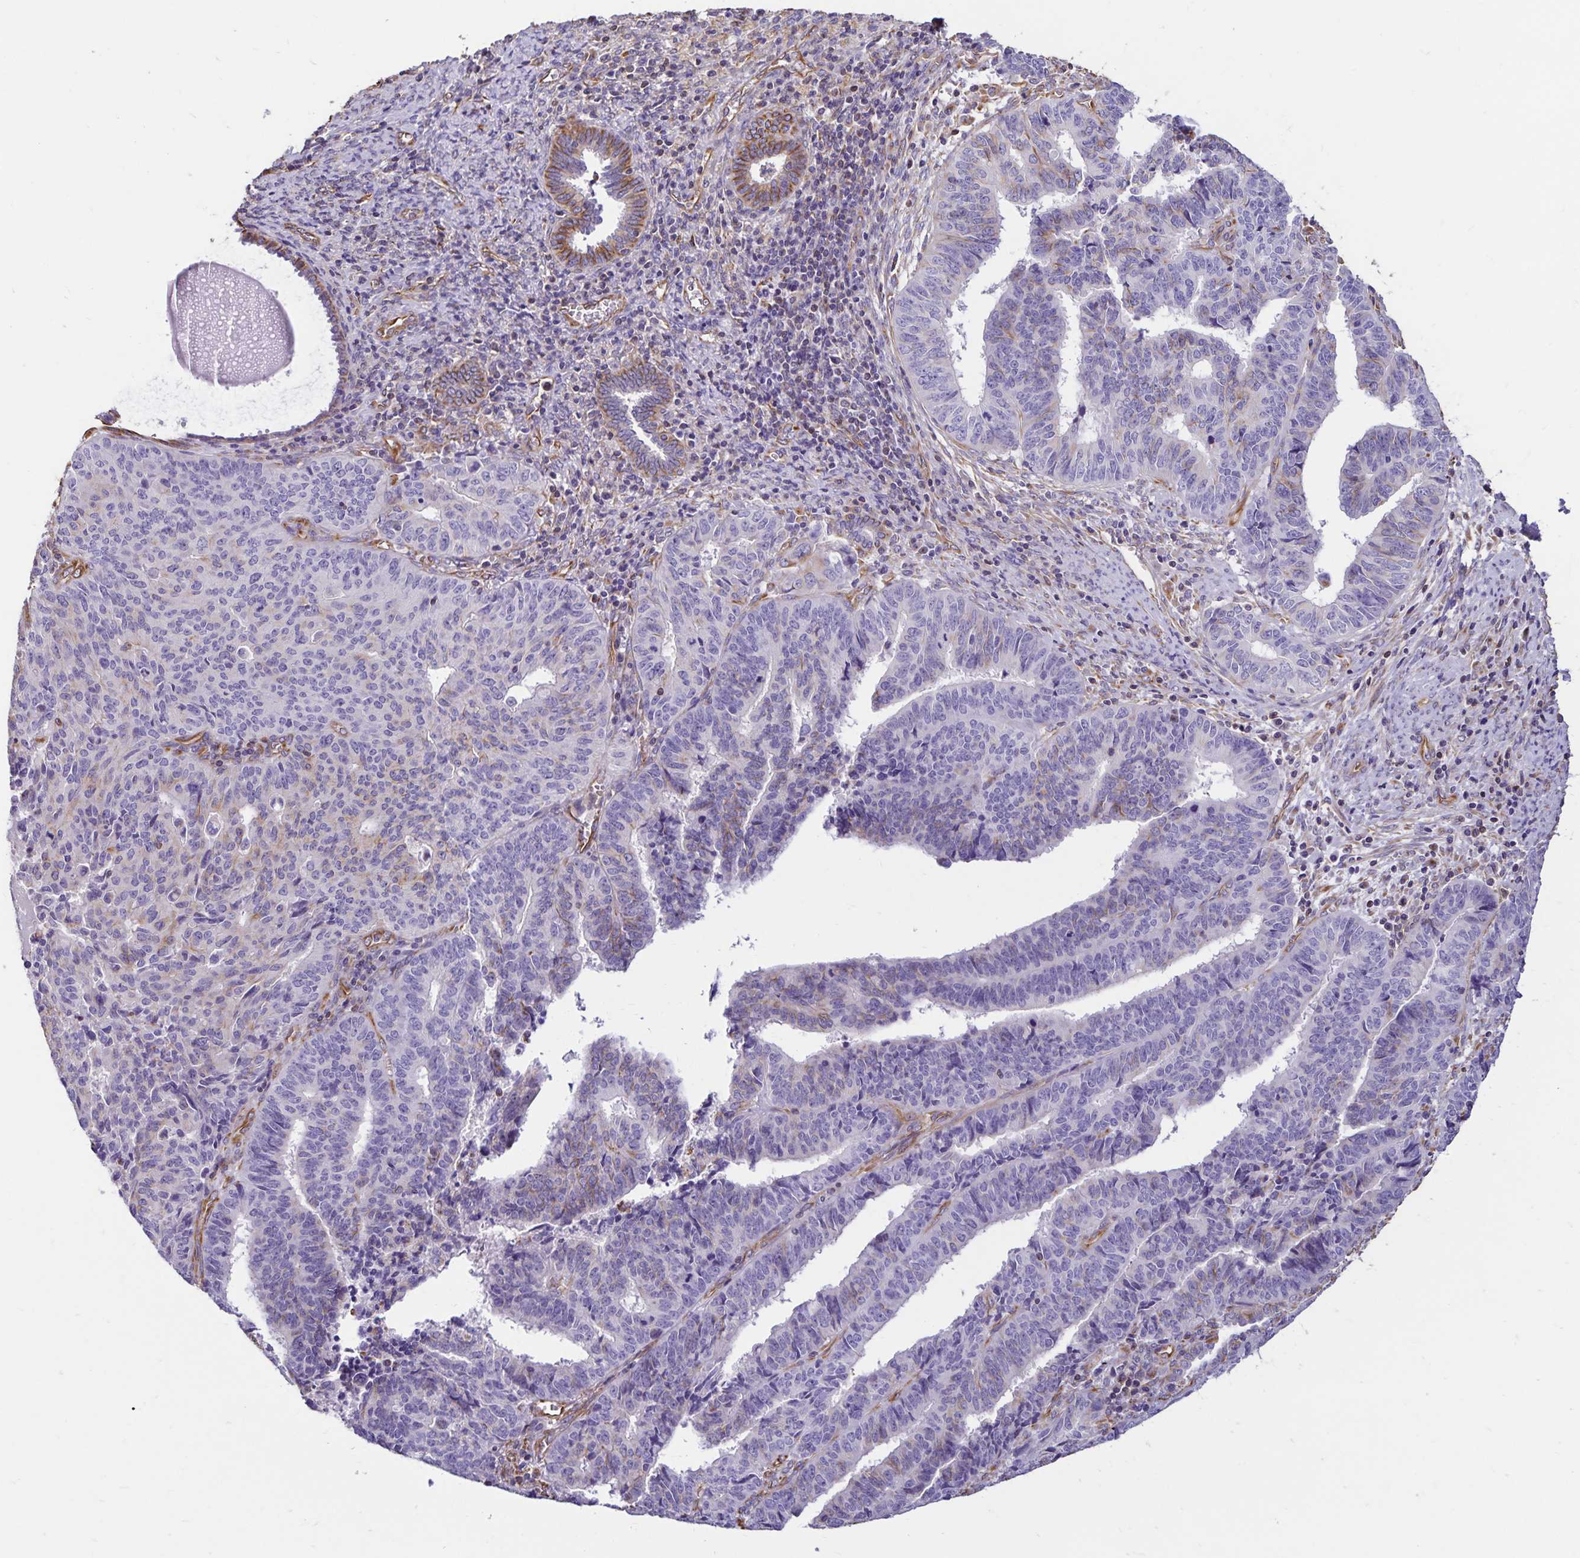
{"staining": {"intensity": "weak", "quantity": "<25%", "location": "cytoplasmic/membranous"}, "tissue": "endometrial cancer", "cell_type": "Tumor cells", "image_type": "cancer", "snomed": [{"axis": "morphology", "description": "Adenocarcinoma, NOS"}, {"axis": "topography", "description": "Endometrium"}], "caption": "This is a photomicrograph of immunohistochemistry (IHC) staining of adenocarcinoma (endometrial), which shows no staining in tumor cells. Nuclei are stained in blue.", "gene": "TRPV6", "patient": {"sex": "female", "age": 65}}